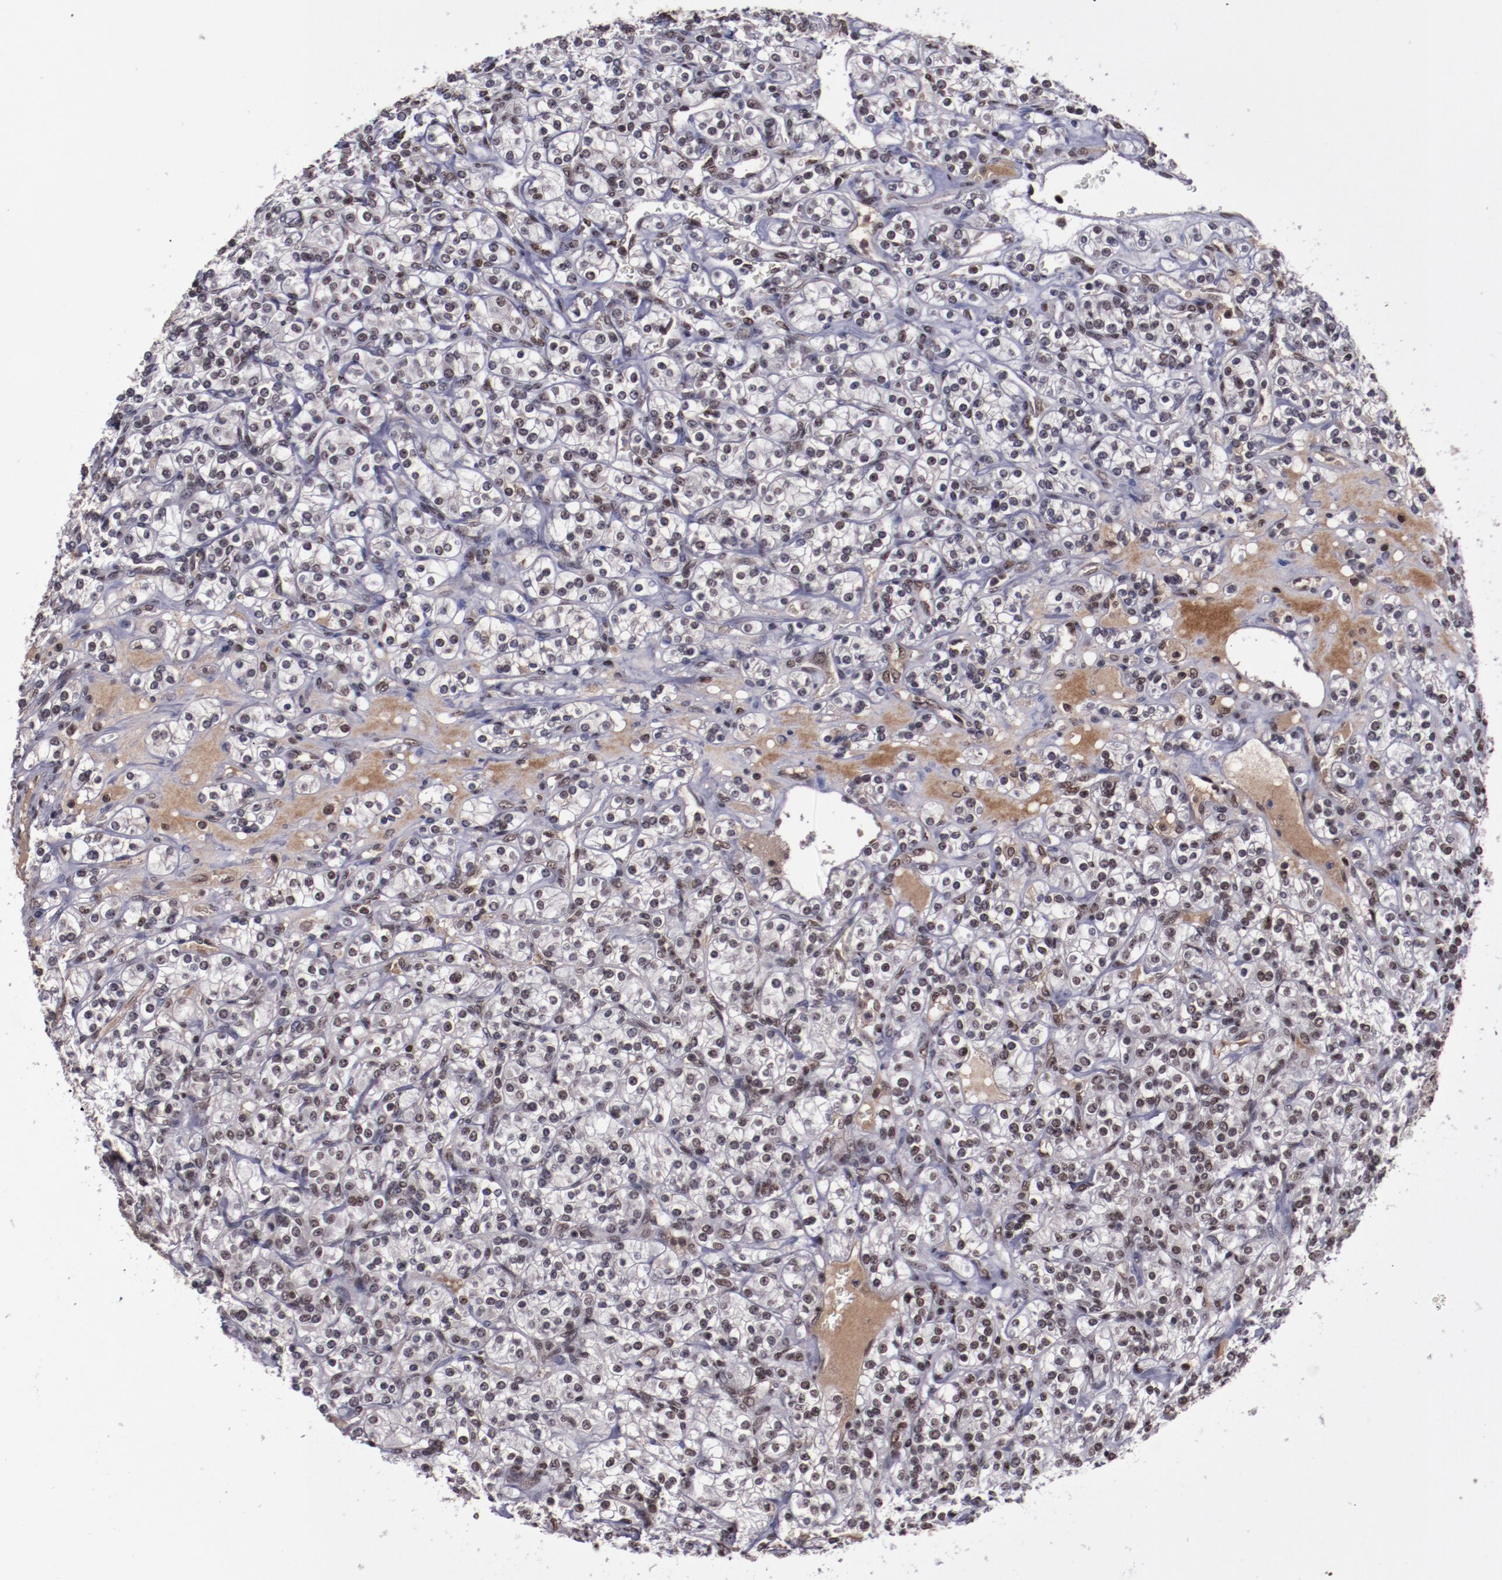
{"staining": {"intensity": "moderate", "quantity": "25%-75%", "location": "nuclear"}, "tissue": "renal cancer", "cell_type": "Tumor cells", "image_type": "cancer", "snomed": [{"axis": "morphology", "description": "Adenocarcinoma, NOS"}, {"axis": "topography", "description": "Kidney"}], "caption": "Protein staining of adenocarcinoma (renal) tissue exhibits moderate nuclear expression in approximately 25%-75% of tumor cells. The protein of interest is shown in brown color, while the nuclei are stained blue.", "gene": "ERH", "patient": {"sex": "male", "age": 77}}